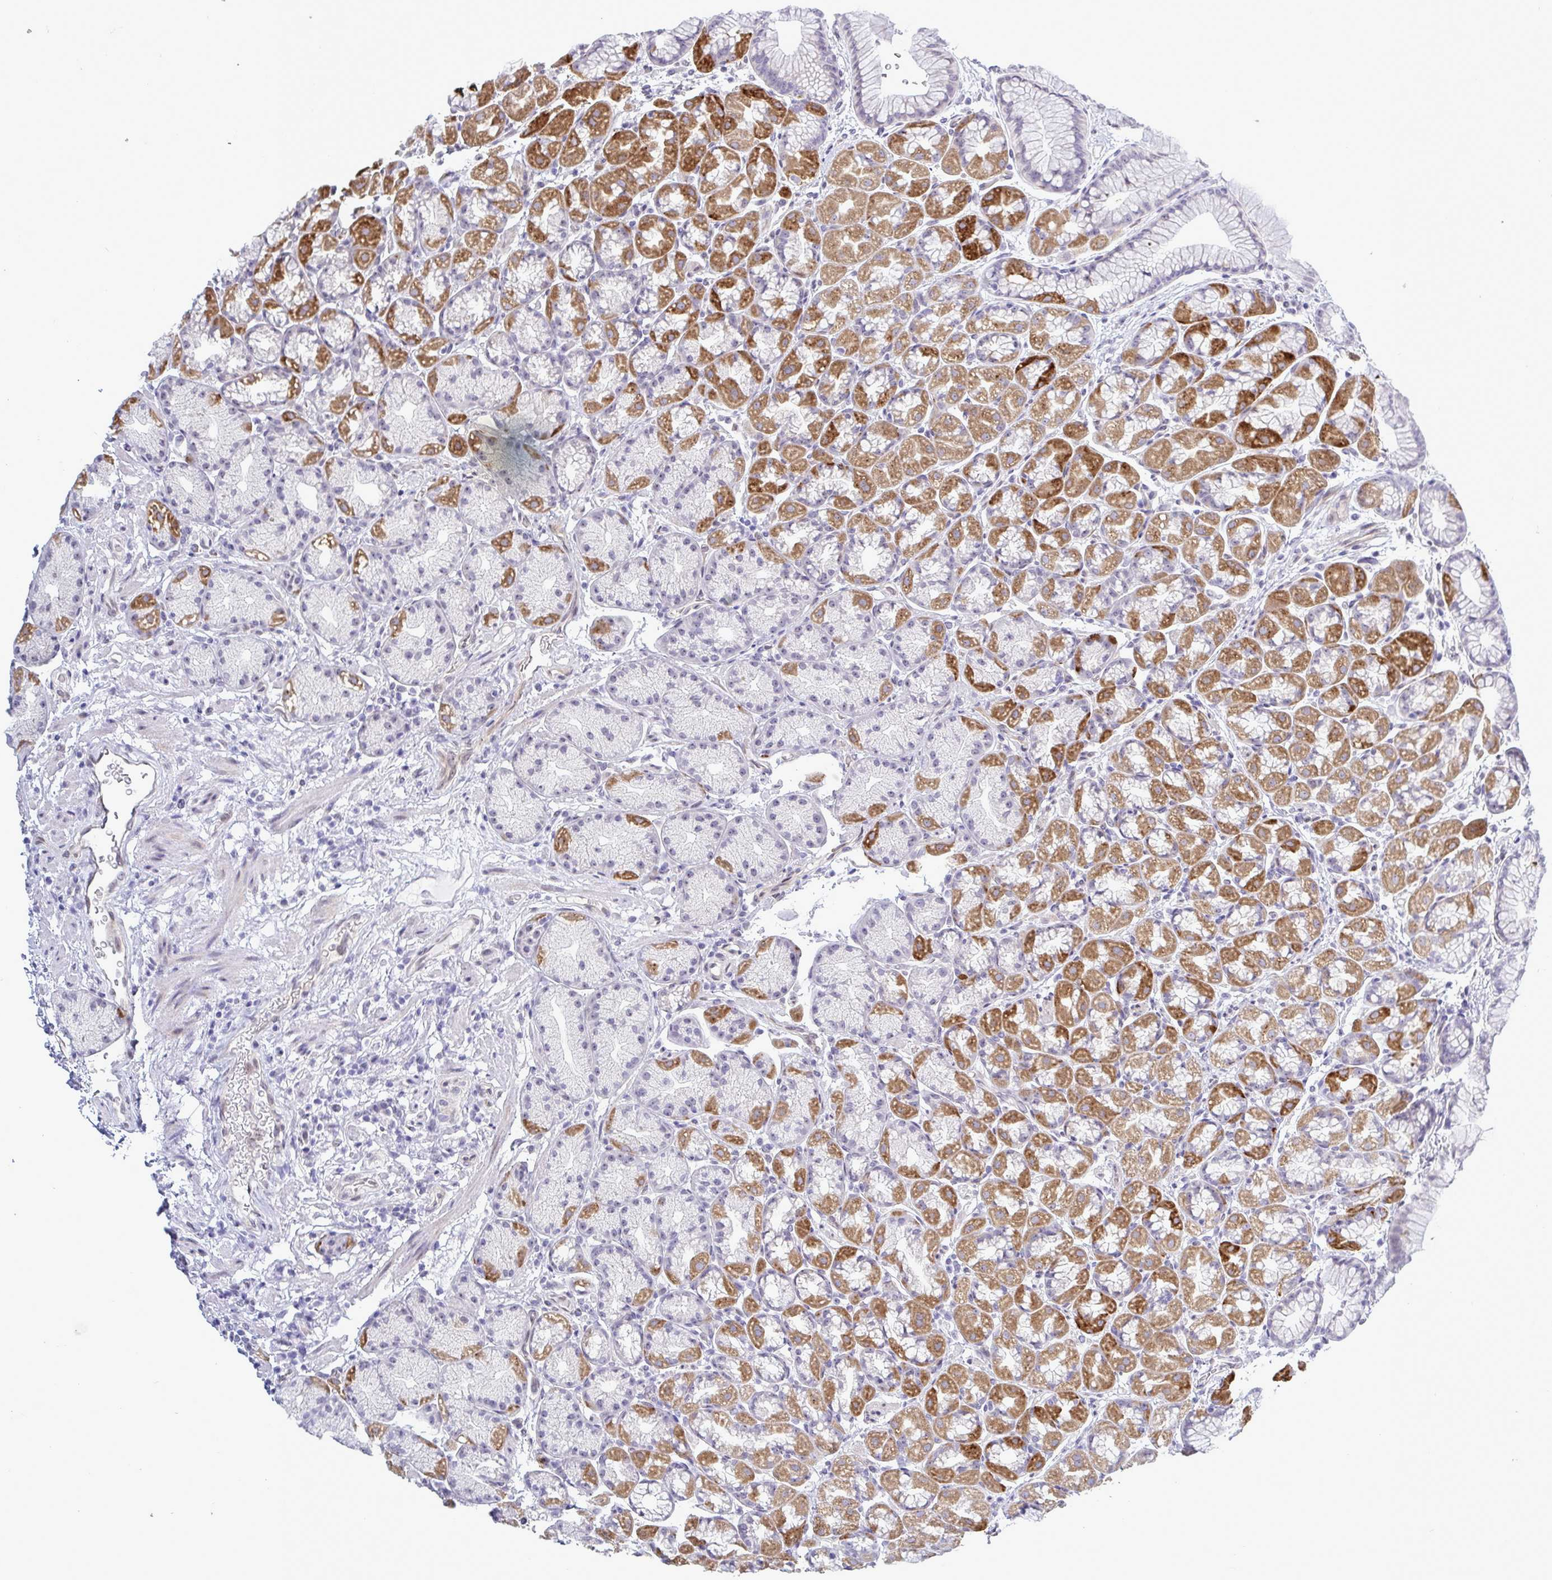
{"staining": {"intensity": "strong", "quantity": "<25%", "location": "cytoplasmic/membranous"}, "tissue": "stomach", "cell_type": "Glandular cells", "image_type": "normal", "snomed": [{"axis": "morphology", "description": "Normal tissue, NOS"}, {"axis": "topography", "description": "Stomach, lower"}], "caption": "A histopathology image of human stomach stained for a protein exhibits strong cytoplasmic/membranous brown staining in glandular cells. Nuclei are stained in blue.", "gene": "MFSD4A", "patient": {"sex": "male", "age": 67}}